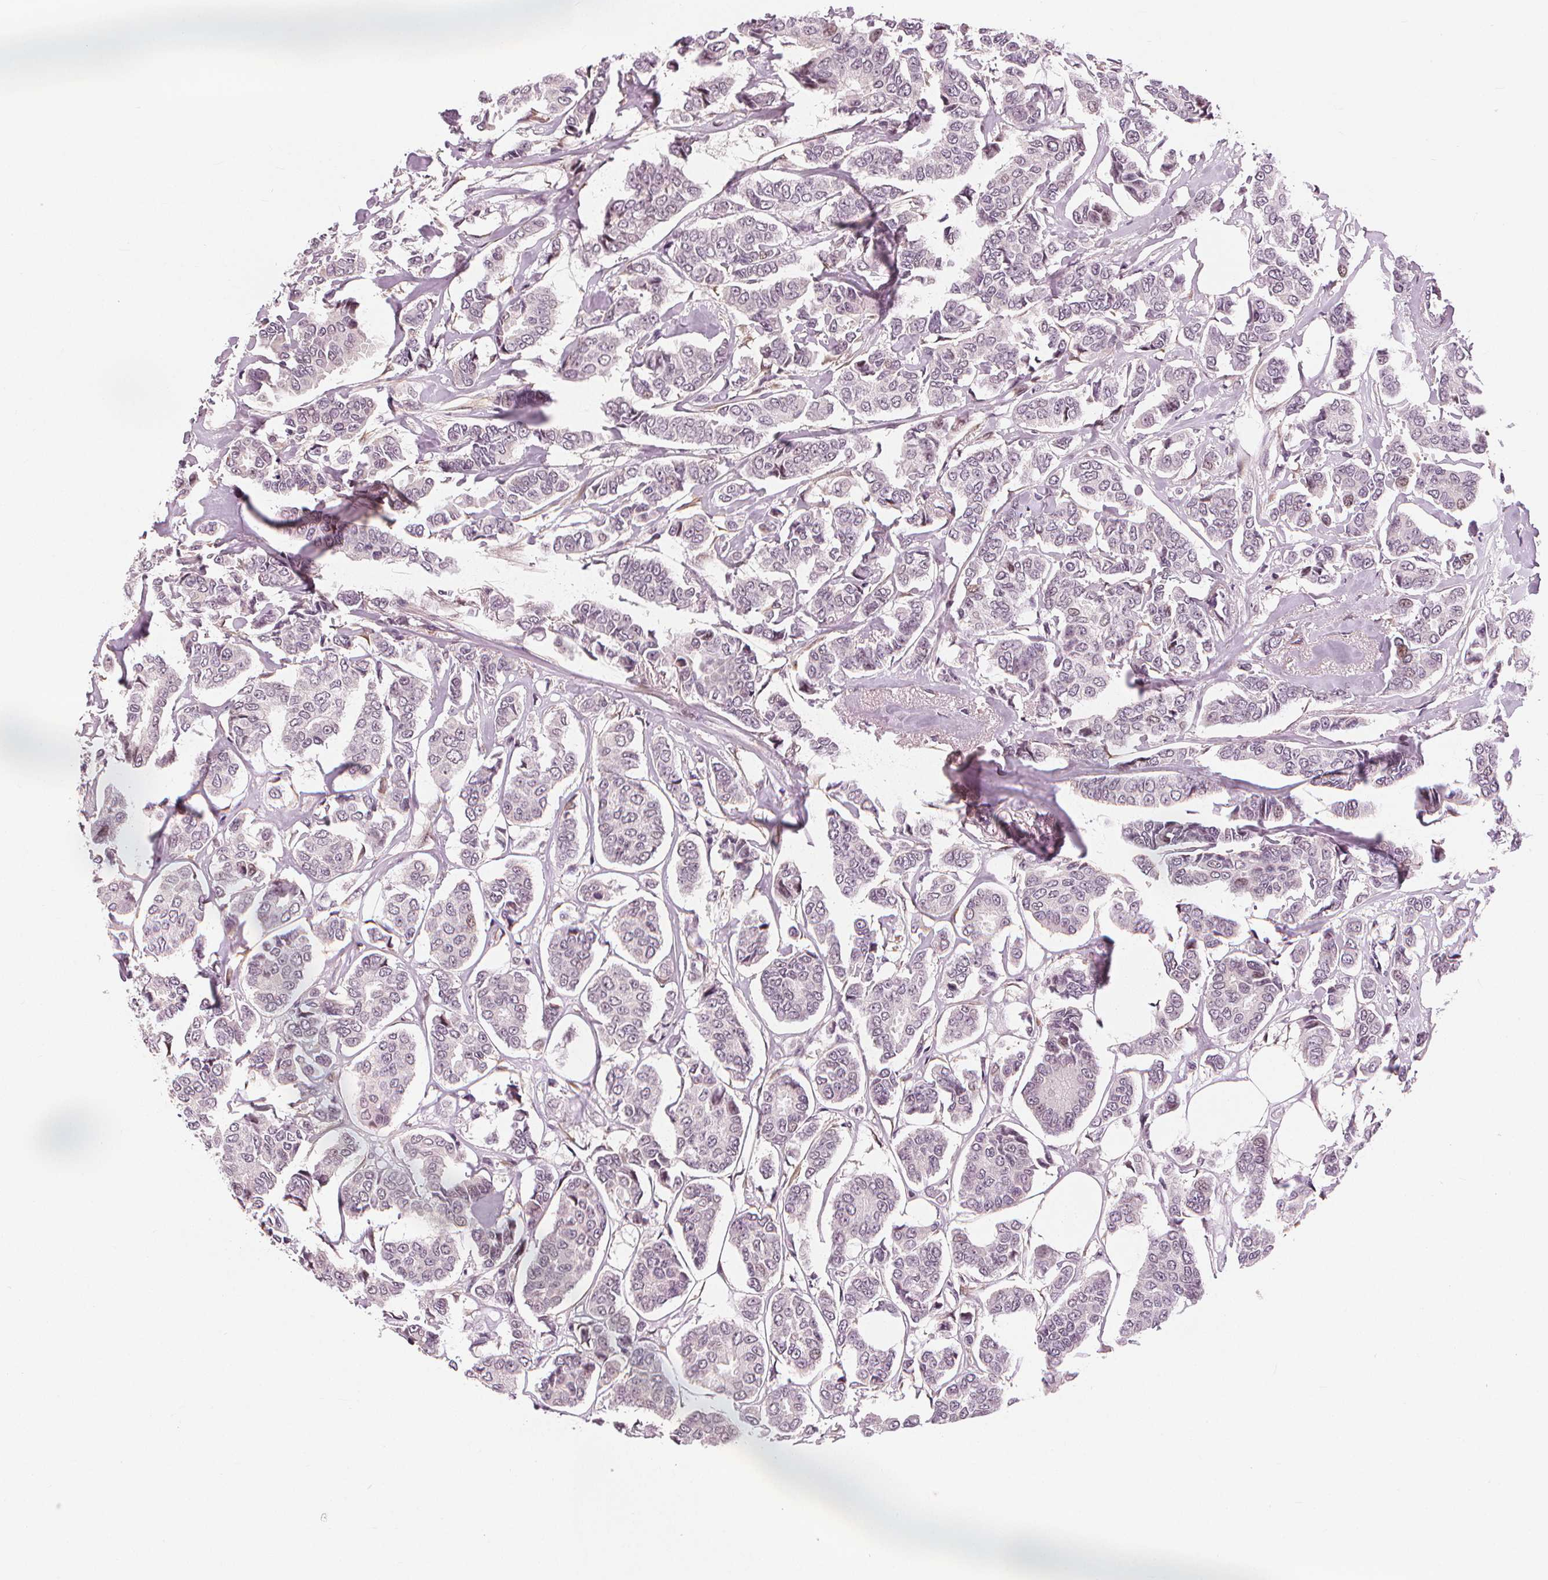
{"staining": {"intensity": "negative", "quantity": "none", "location": "none"}, "tissue": "breast cancer", "cell_type": "Tumor cells", "image_type": "cancer", "snomed": [{"axis": "morphology", "description": "Duct carcinoma"}, {"axis": "topography", "description": "Breast"}], "caption": "Histopathology image shows no protein staining in tumor cells of infiltrating ductal carcinoma (breast) tissue. (Immunohistochemistry, brightfield microscopy, high magnification).", "gene": "SLC34A1", "patient": {"sex": "female", "age": 94}}